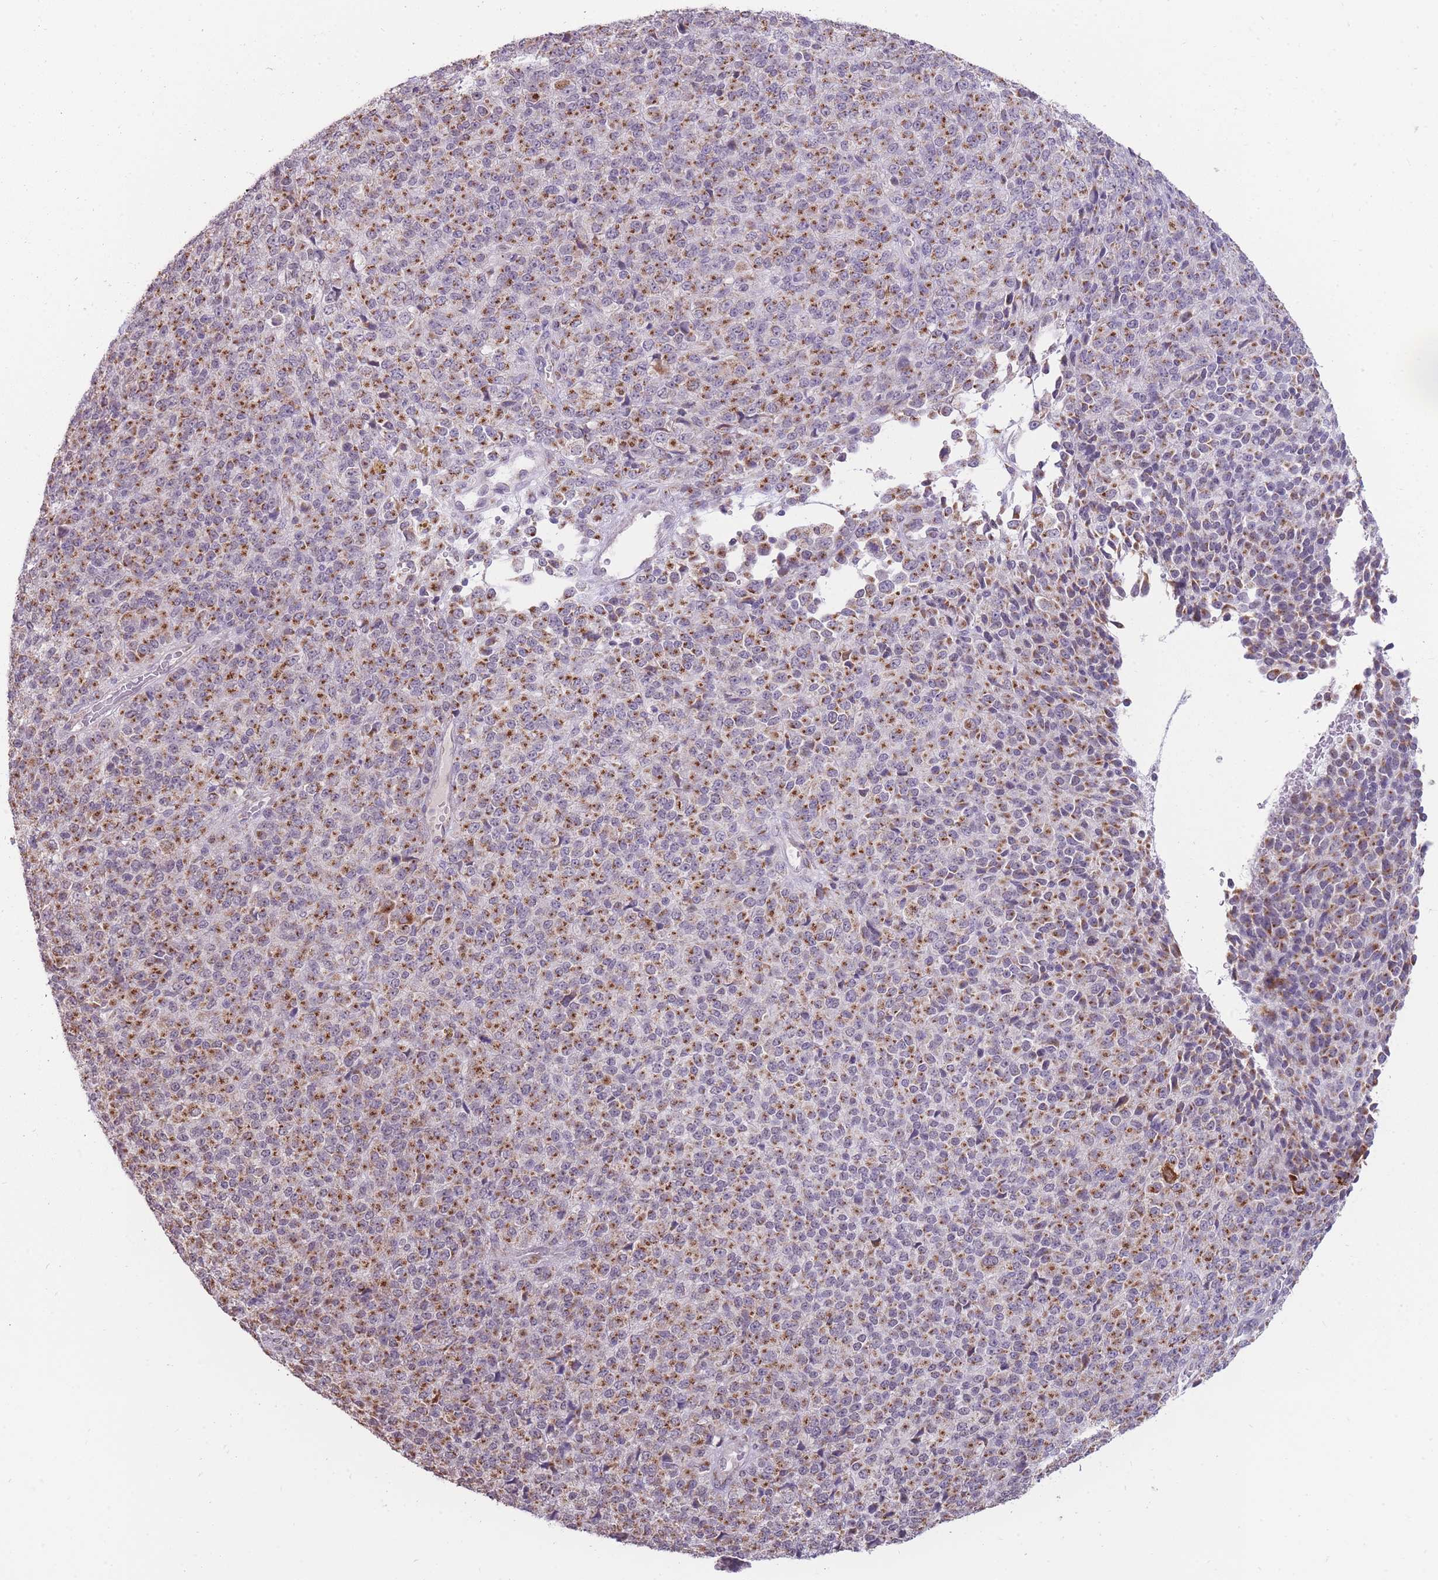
{"staining": {"intensity": "moderate", "quantity": ">75%", "location": "cytoplasmic/membranous"}, "tissue": "melanoma", "cell_type": "Tumor cells", "image_type": "cancer", "snomed": [{"axis": "morphology", "description": "Malignant melanoma, Metastatic site"}, {"axis": "topography", "description": "Brain"}], "caption": "Malignant melanoma (metastatic site) stained with a protein marker displays moderate staining in tumor cells.", "gene": "NELL1", "patient": {"sex": "female", "age": 56}}